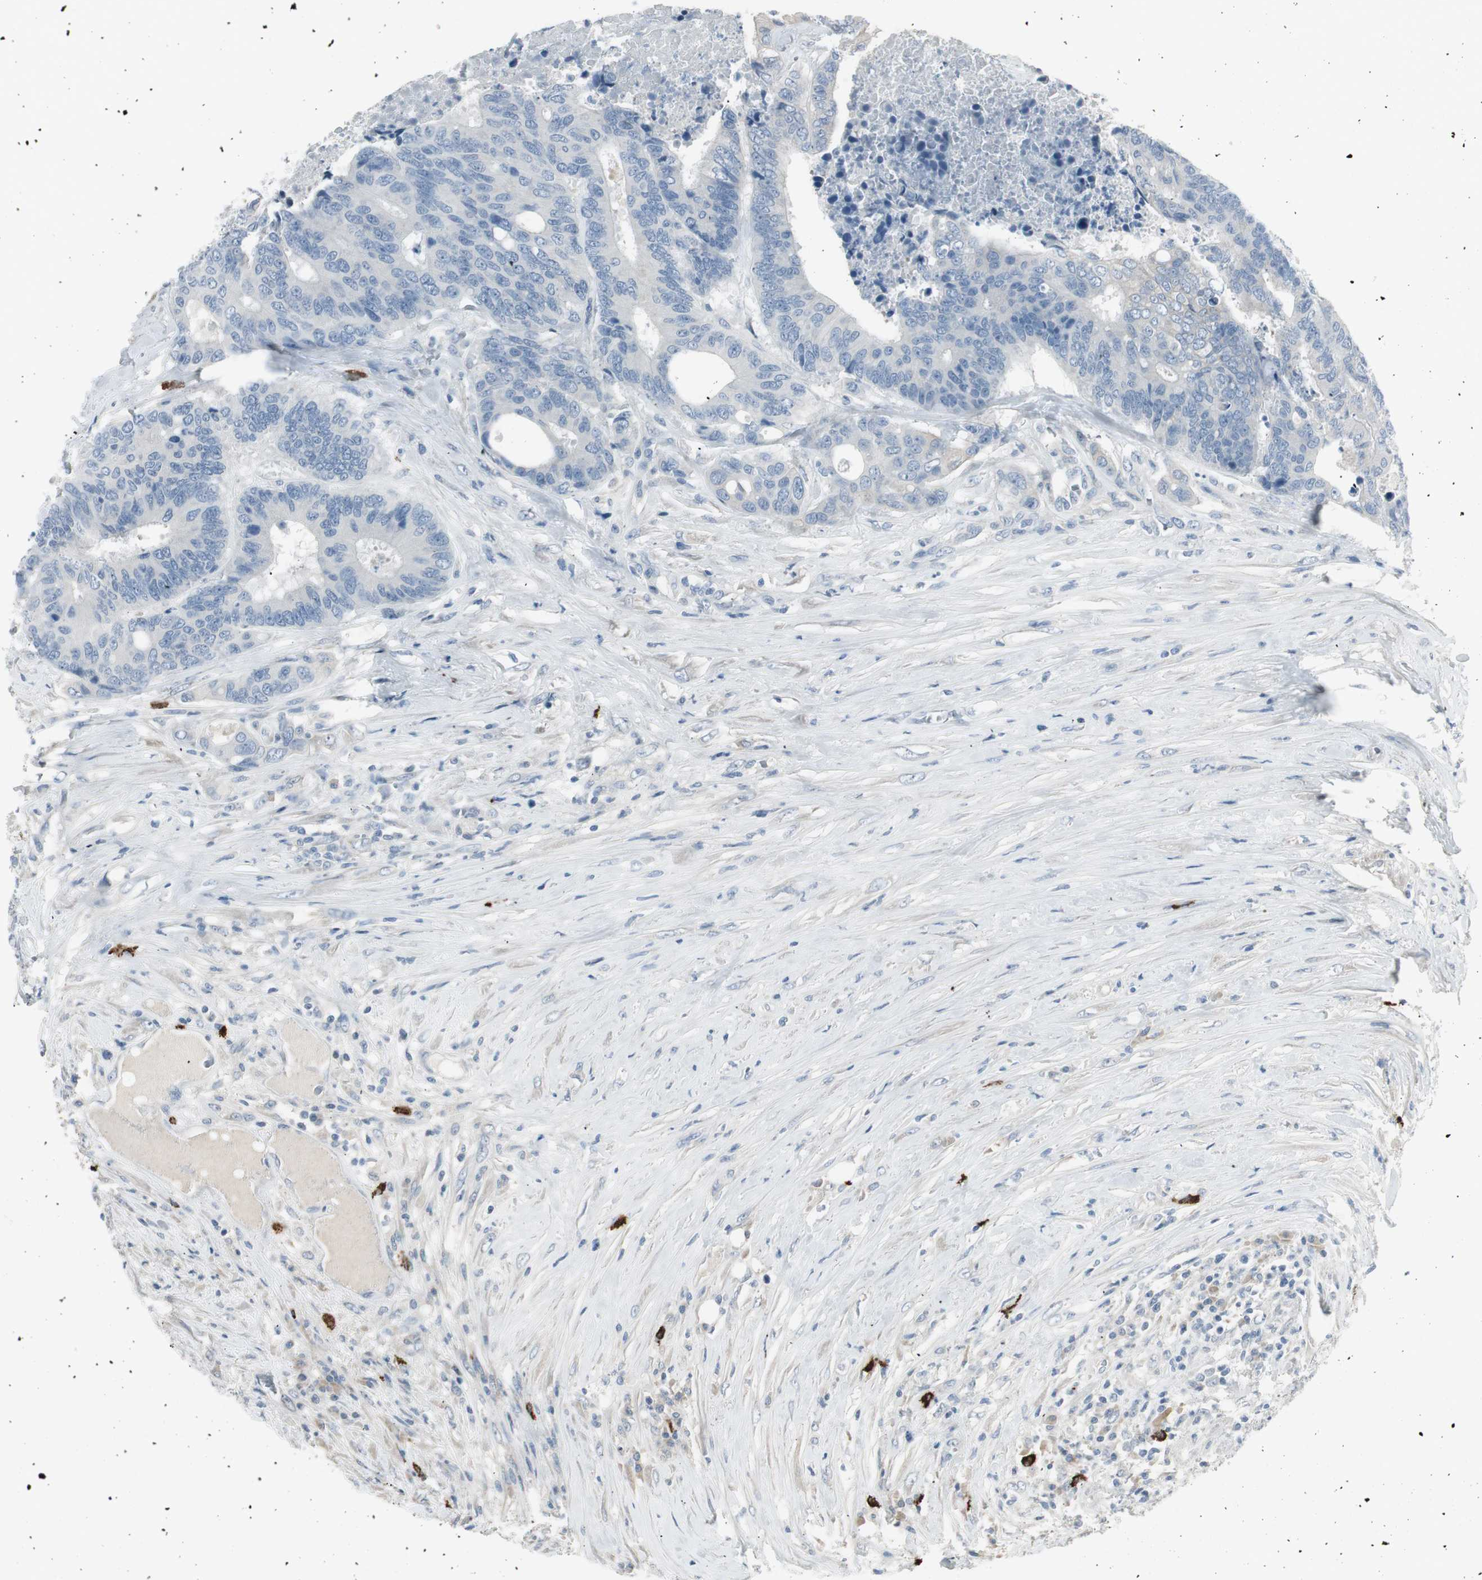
{"staining": {"intensity": "weak", "quantity": "<25%", "location": "cytoplasmic/membranous"}, "tissue": "colorectal cancer", "cell_type": "Tumor cells", "image_type": "cancer", "snomed": [{"axis": "morphology", "description": "Adenocarcinoma, NOS"}, {"axis": "topography", "description": "Rectum"}], "caption": "There is no significant positivity in tumor cells of colorectal cancer.", "gene": "MAPRE3", "patient": {"sex": "male", "age": 55}}